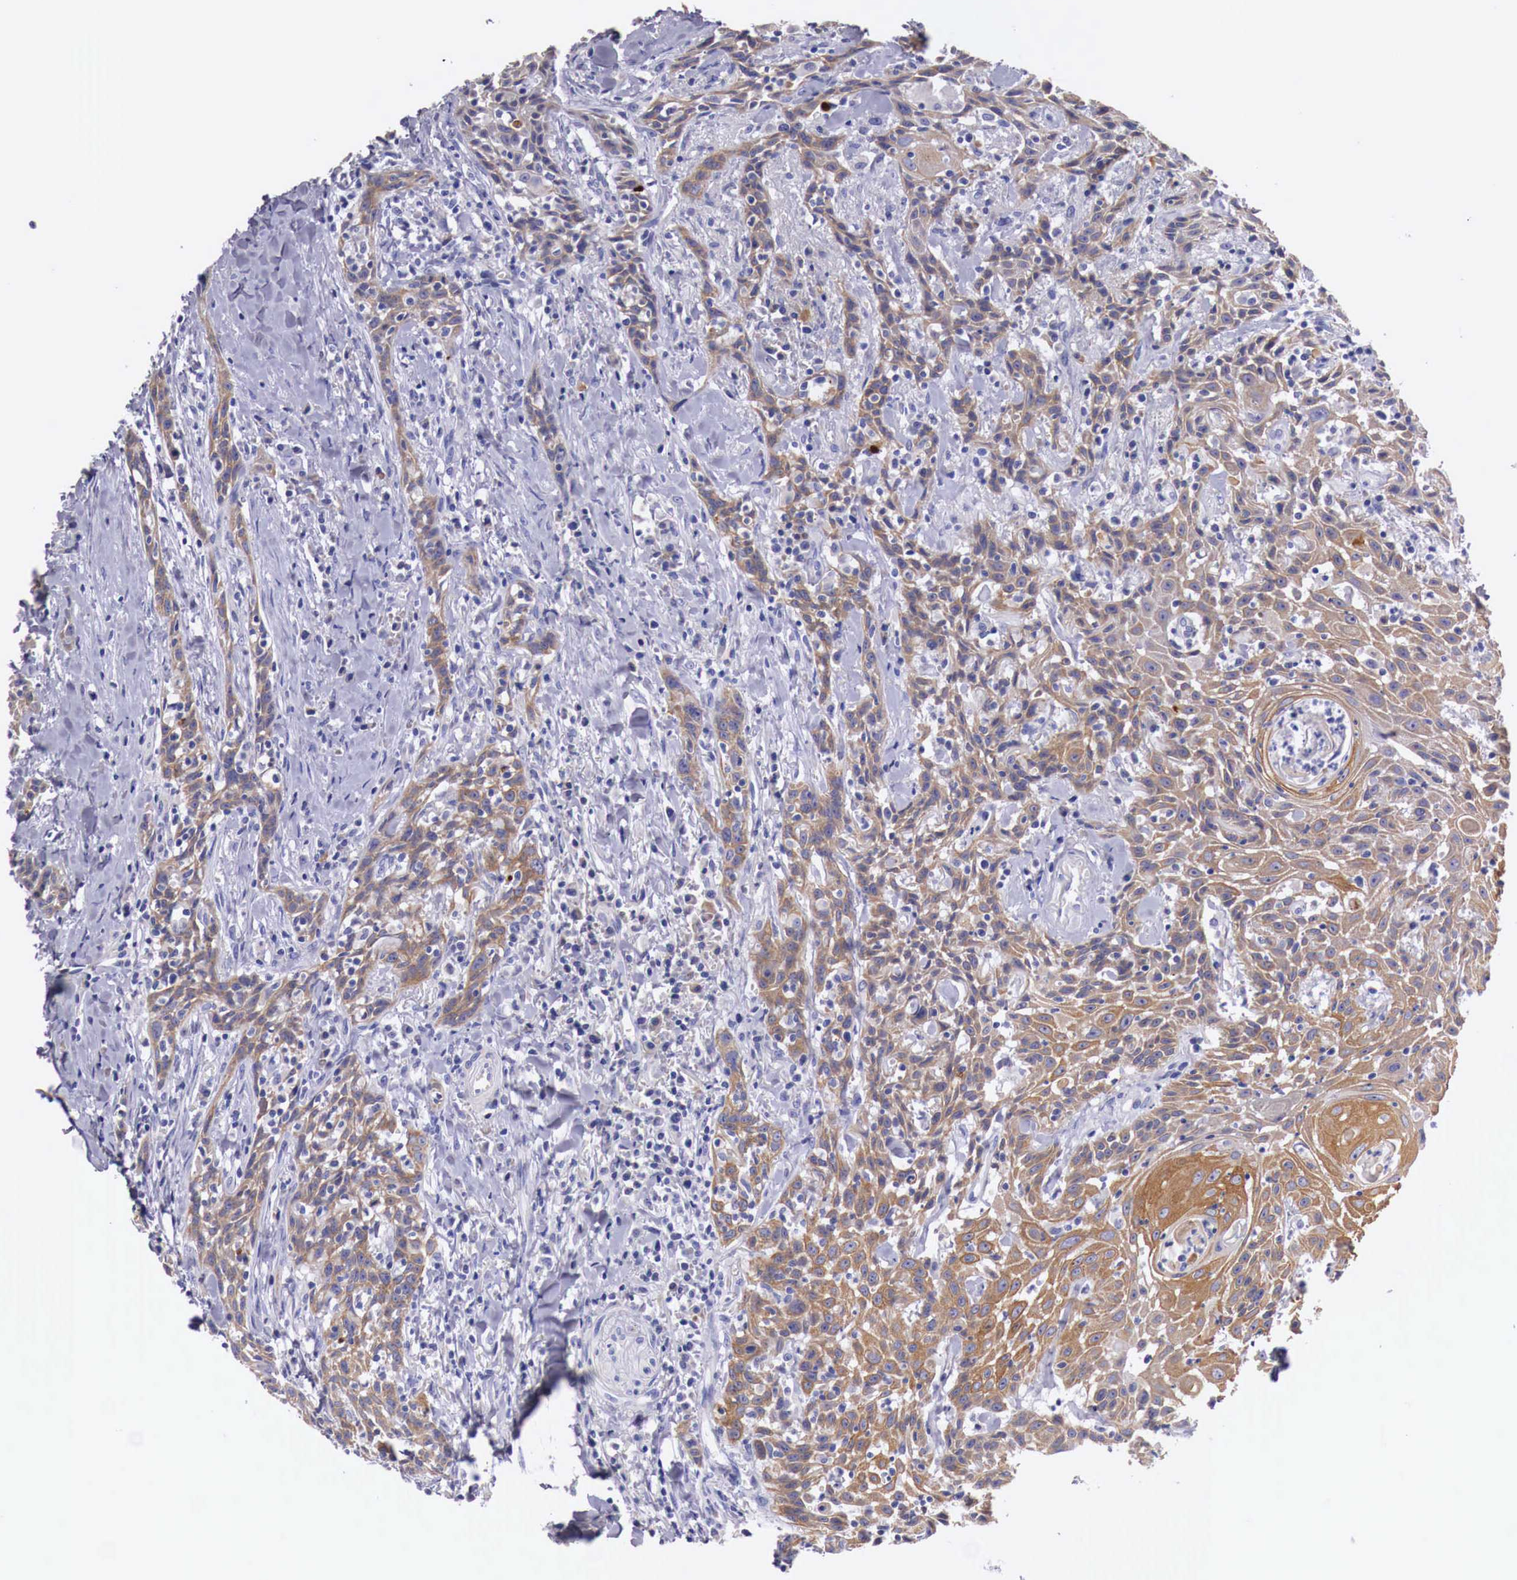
{"staining": {"intensity": "moderate", "quantity": ">75%", "location": "cytoplasmic/membranous"}, "tissue": "head and neck cancer", "cell_type": "Tumor cells", "image_type": "cancer", "snomed": [{"axis": "morphology", "description": "Squamous cell carcinoma, NOS"}, {"axis": "topography", "description": "Oral tissue"}, {"axis": "topography", "description": "Head-Neck"}], "caption": "This photomicrograph shows immunohistochemistry staining of head and neck cancer (squamous cell carcinoma), with medium moderate cytoplasmic/membranous staining in about >75% of tumor cells.", "gene": "NREP", "patient": {"sex": "female", "age": 82}}